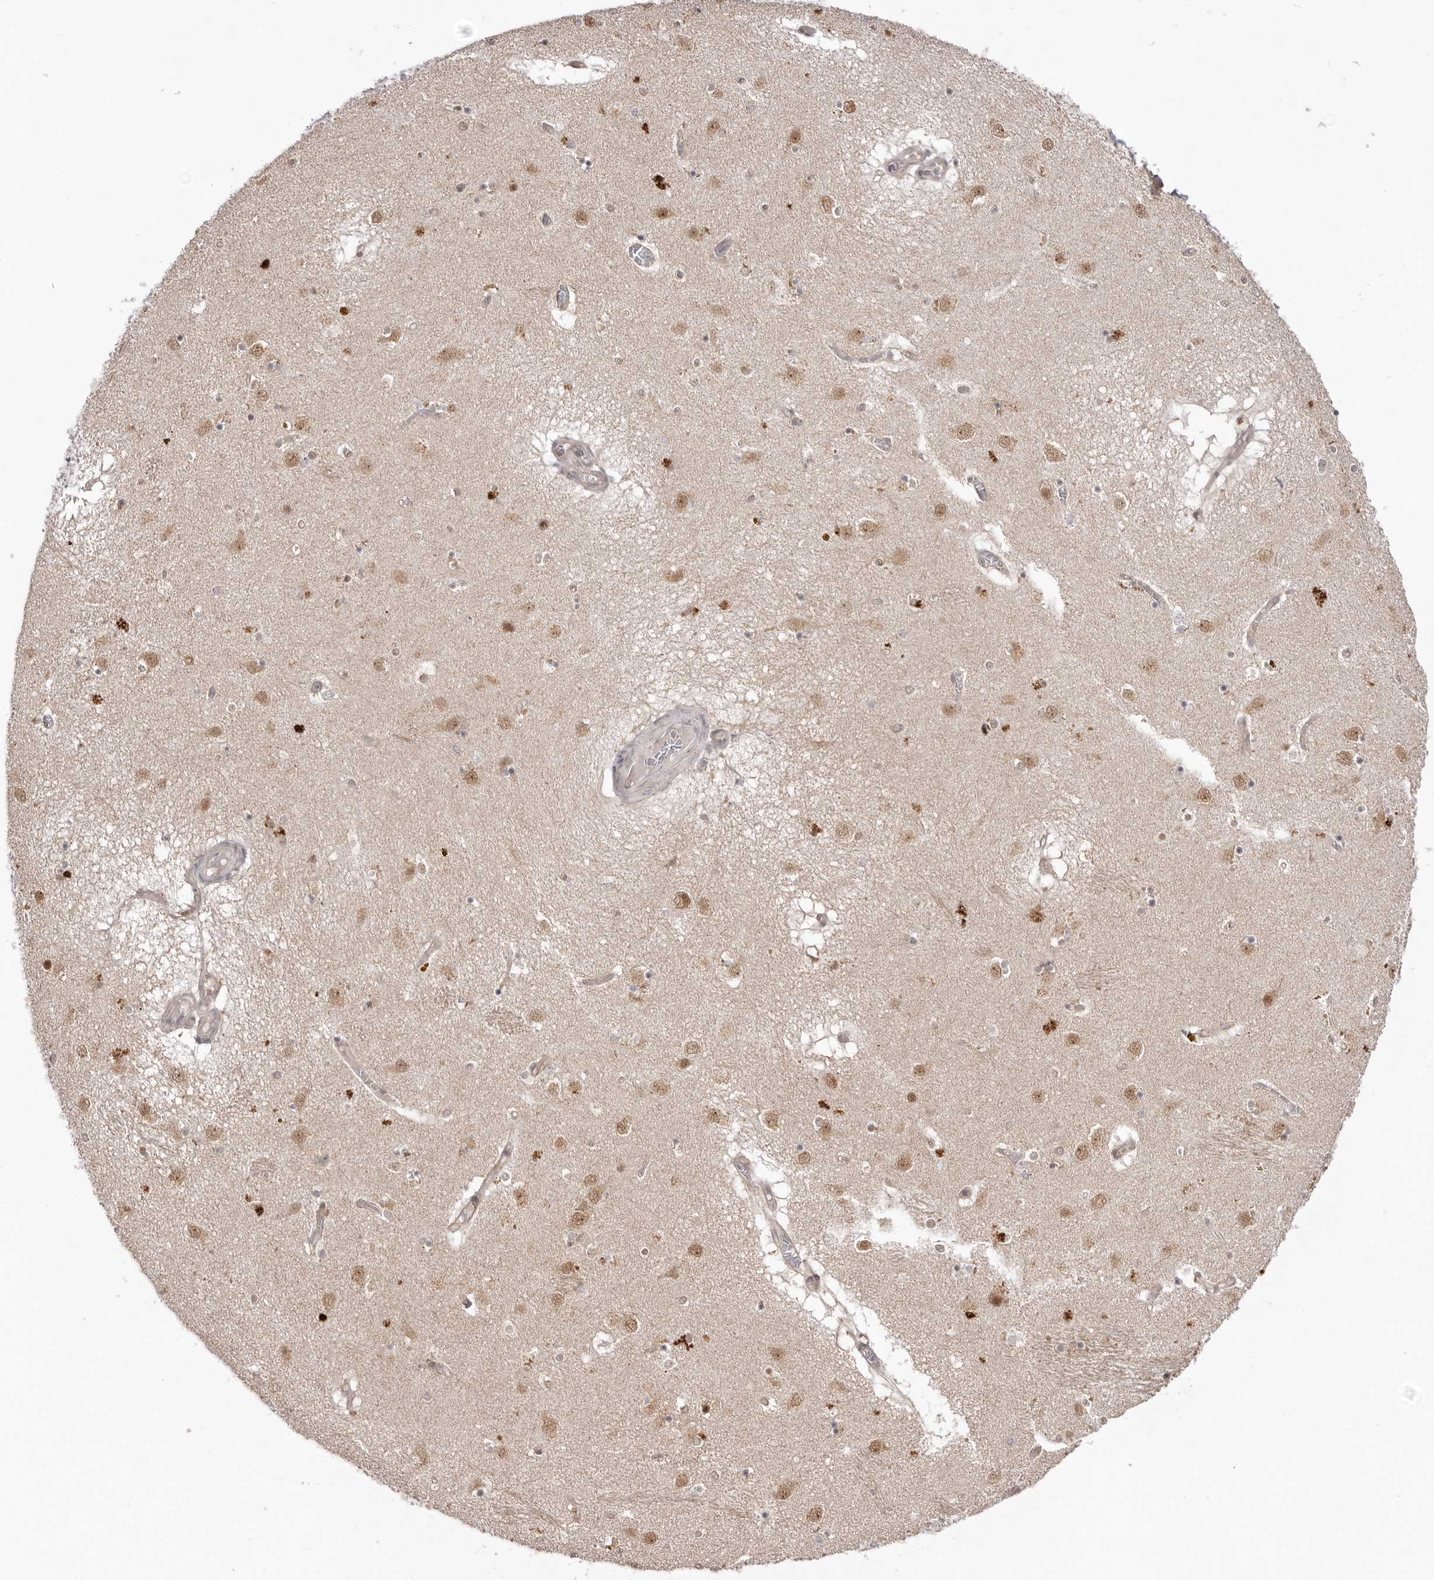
{"staining": {"intensity": "moderate", "quantity": "<25%", "location": "nuclear"}, "tissue": "caudate", "cell_type": "Glial cells", "image_type": "normal", "snomed": [{"axis": "morphology", "description": "Normal tissue, NOS"}, {"axis": "topography", "description": "Lateral ventricle wall"}], "caption": "Protein staining demonstrates moderate nuclear staining in about <25% of glial cells in normal caudate. The staining was performed using DAB, with brown indicating positive protein expression. Nuclei are stained blue with hematoxylin.", "gene": "NSUN4", "patient": {"sex": "male", "age": 70}}